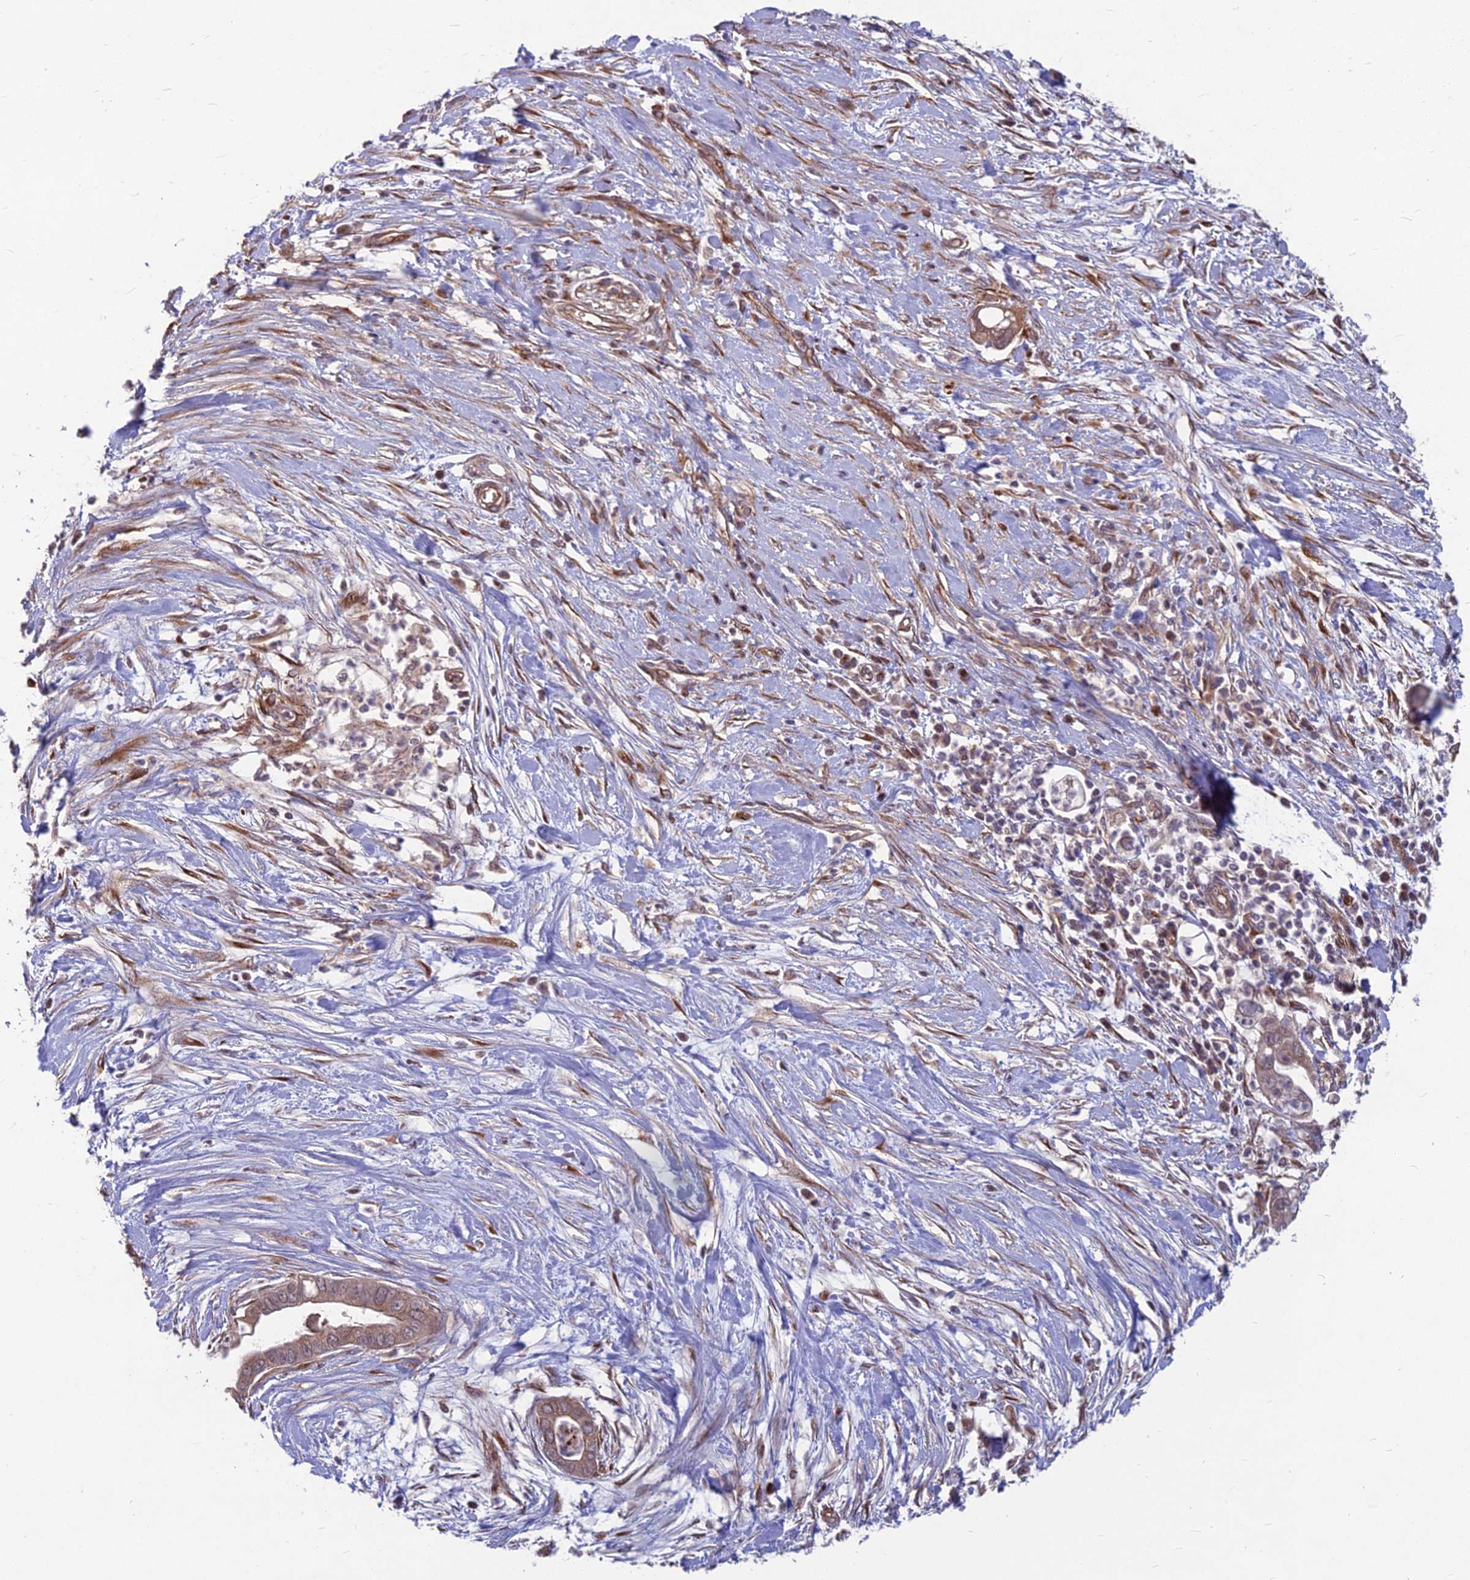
{"staining": {"intensity": "weak", "quantity": ">75%", "location": "cytoplasmic/membranous"}, "tissue": "pancreatic cancer", "cell_type": "Tumor cells", "image_type": "cancer", "snomed": [{"axis": "morphology", "description": "Adenocarcinoma, NOS"}, {"axis": "topography", "description": "Pancreas"}], "caption": "Approximately >75% of tumor cells in human pancreatic cancer (adenocarcinoma) exhibit weak cytoplasmic/membranous protein expression as visualized by brown immunohistochemical staining.", "gene": "MFSD8", "patient": {"sex": "male", "age": 75}}